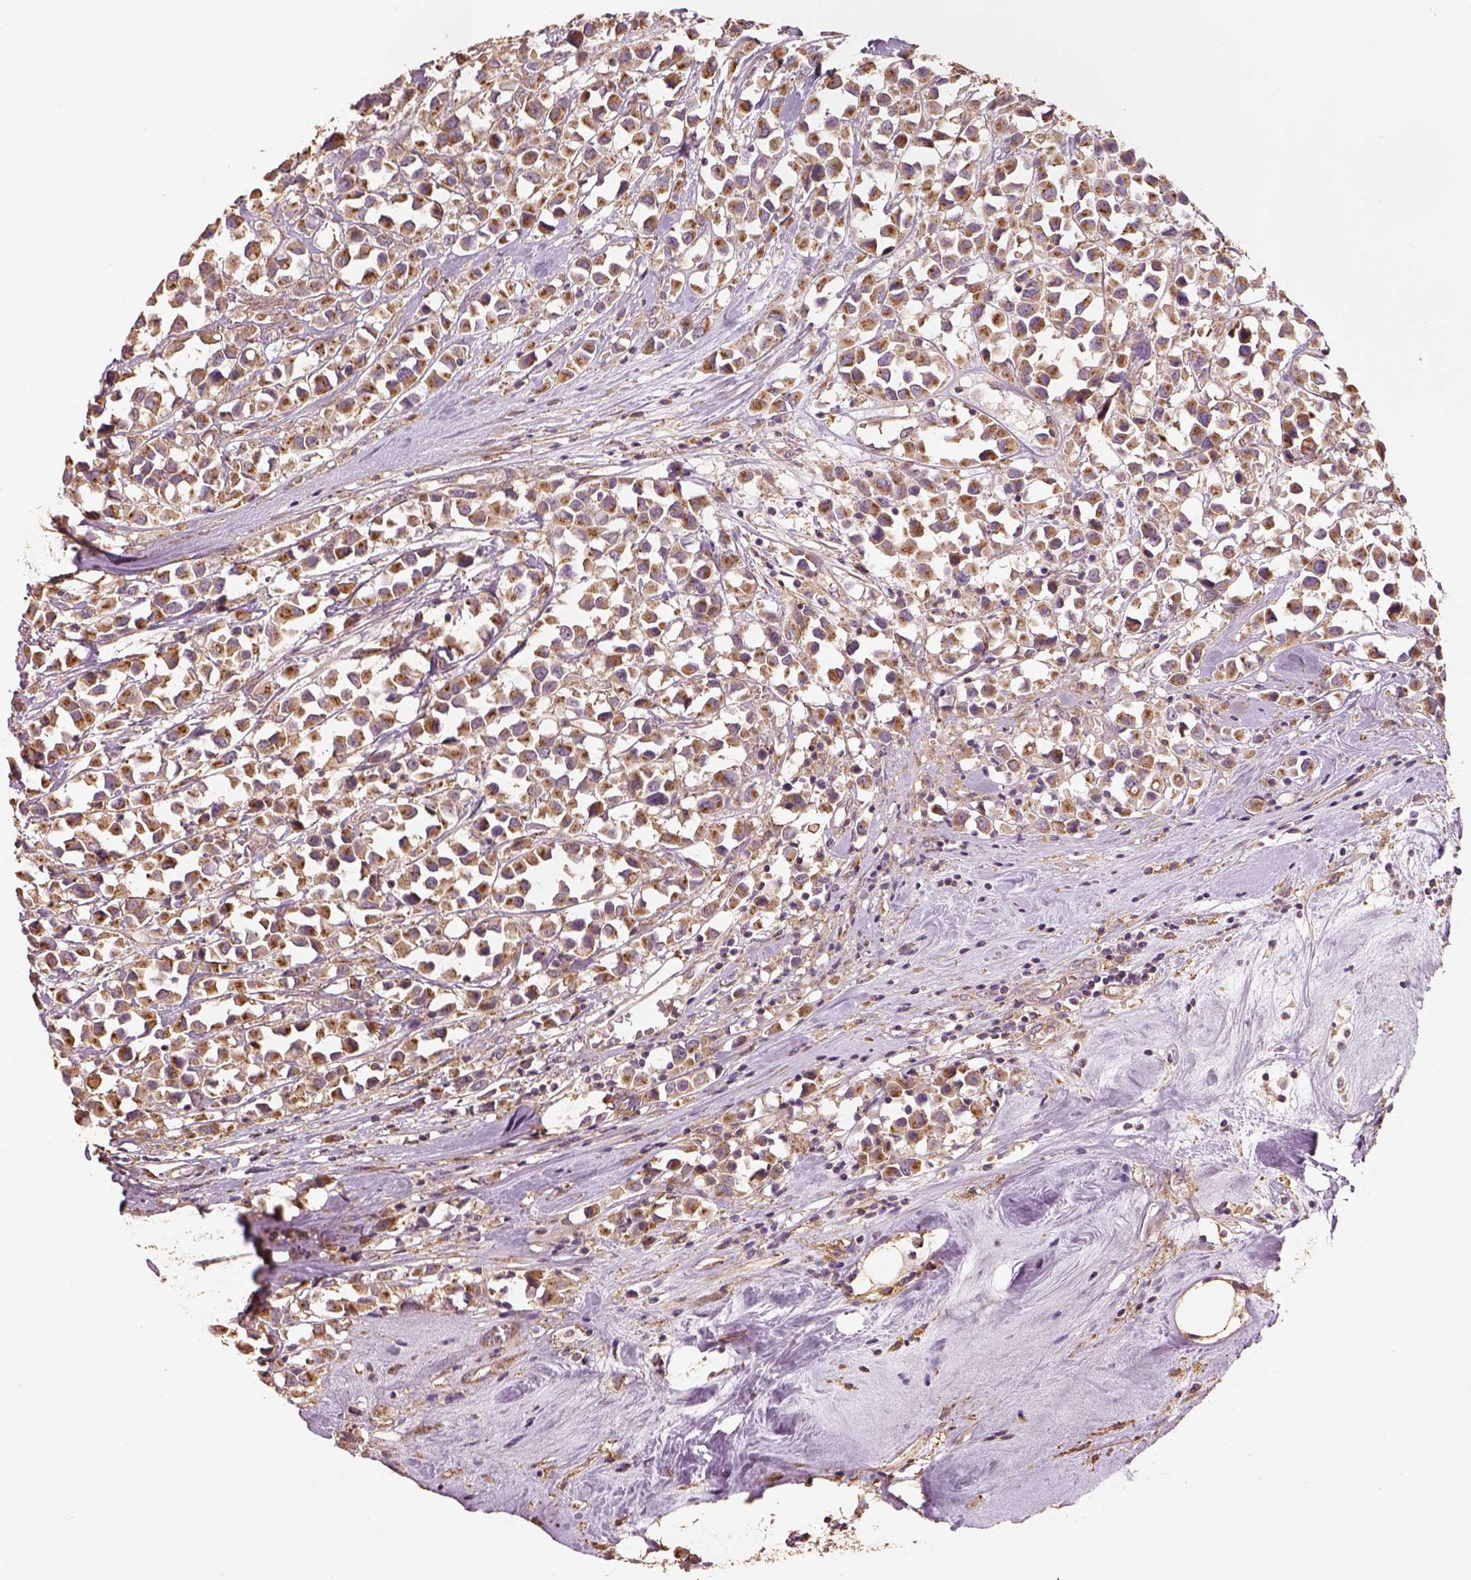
{"staining": {"intensity": "moderate", "quantity": ">75%", "location": "cytoplasmic/membranous"}, "tissue": "breast cancer", "cell_type": "Tumor cells", "image_type": "cancer", "snomed": [{"axis": "morphology", "description": "Duct carcinoma"}, {"axis": "topography", "description": "Breast"}], "caption": "DAB (3,3'-diaminobenzidine) immunohistochemical staining of human intraductal carcinoma (breast) demonstrates moderate cytoplasmic/membranous protein expression in approximately >75% of tumor cells.", "gene": "AP1B1", "patient": {"sex": "female", "age": 61}}